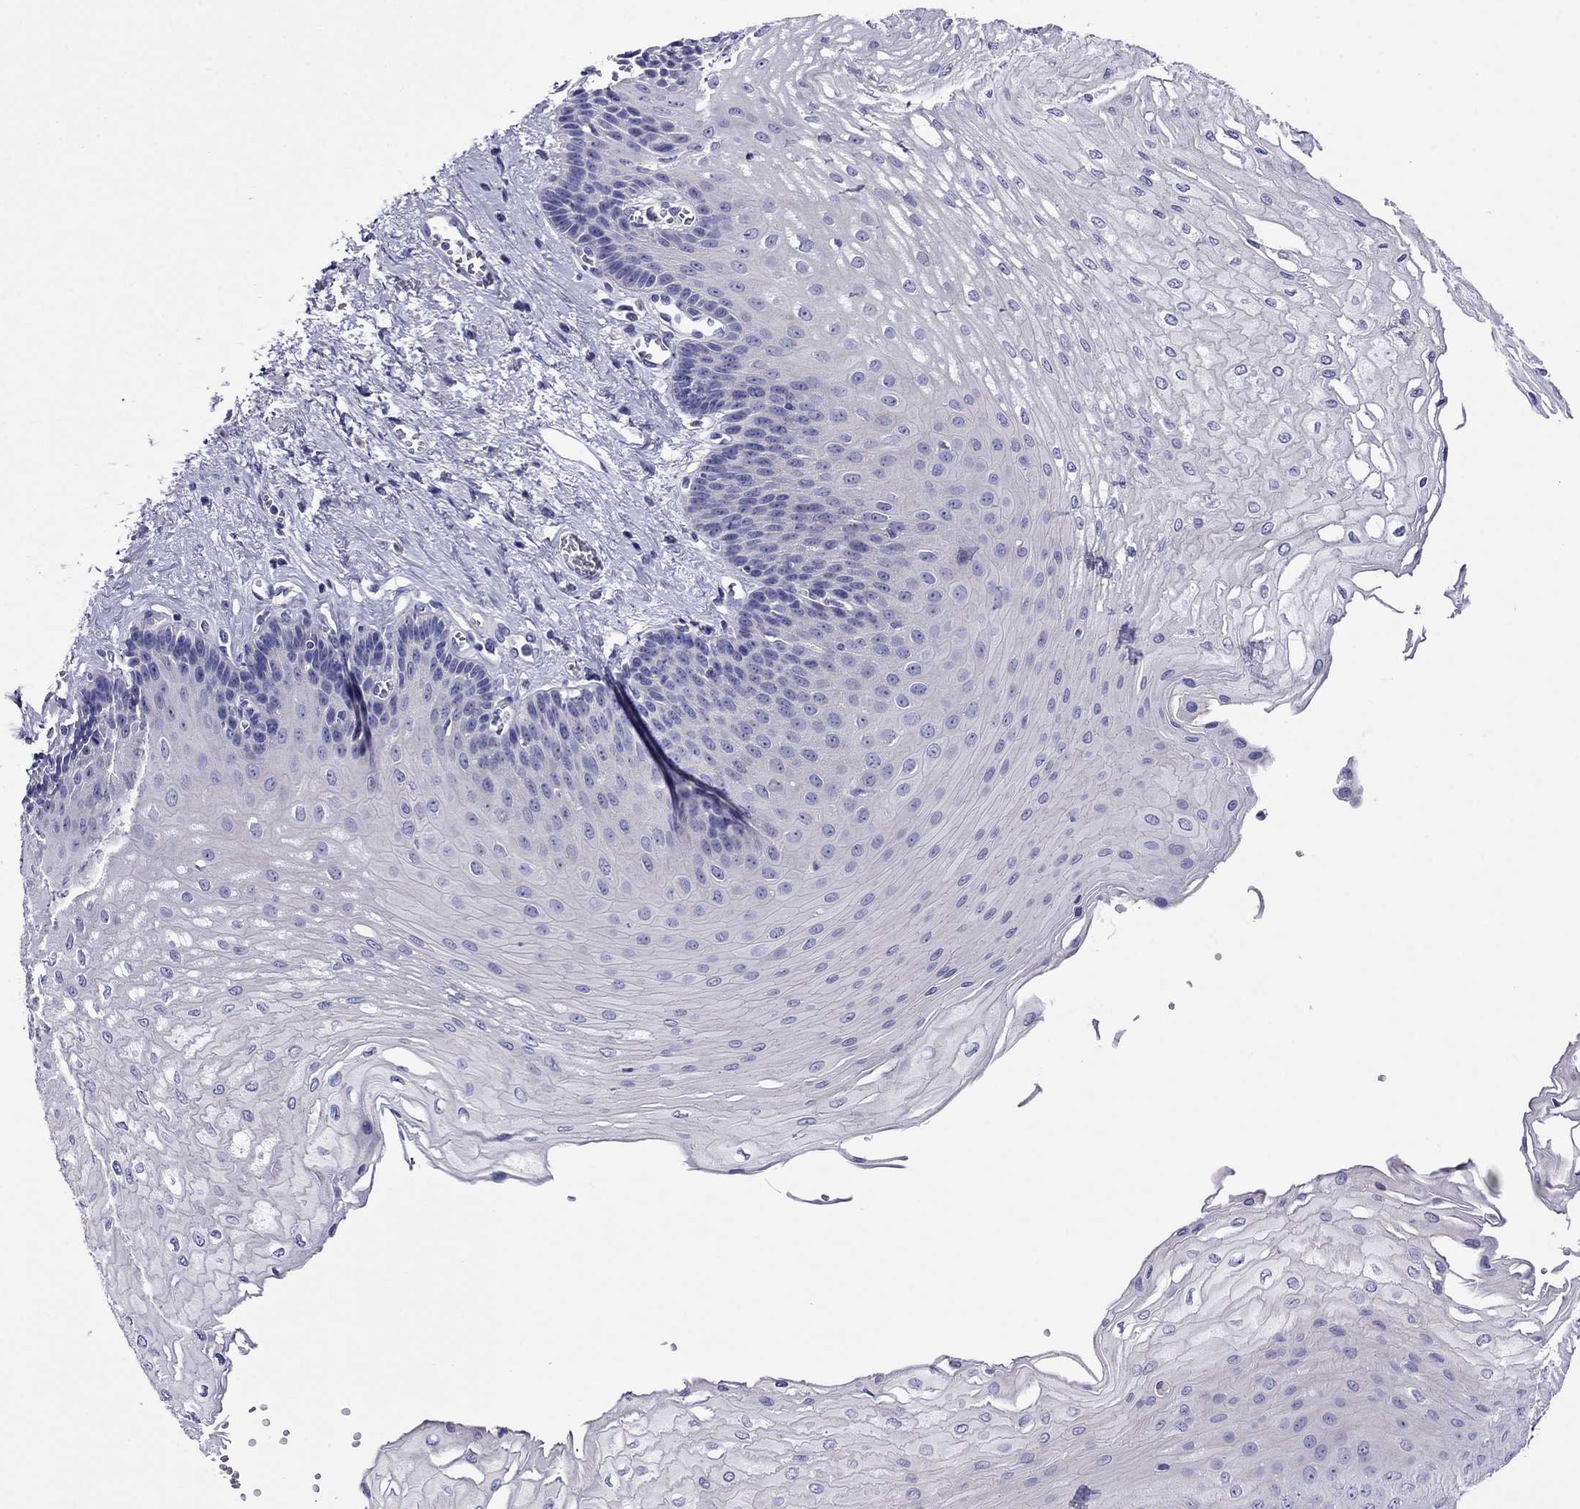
{"staining": {"intensity": "negative", "quantity": "none", "location": "none"}, "tissue": "esophagus", "cell_type": "Squamous epithelial cells", "image_type": "normal", "snomed": [{"axis": "morphology", "description": "Normal tissue, NOS"}, {"axis": "topography", "description": "Esophagus"}], "caption": "A high-resolution photomicrograph shows immunohistochemistry (IHC) staining of unremarkable esophagus, which reveals no significant positivity in squamous epithelial cells. The staining is performed using DAB (3,3'-diaminobenzidine) brown chromogen with nuclei counter-stained in using hematoxylin.", "gene": "SCG2", "patient": {"sex": "female", "age": 62}}